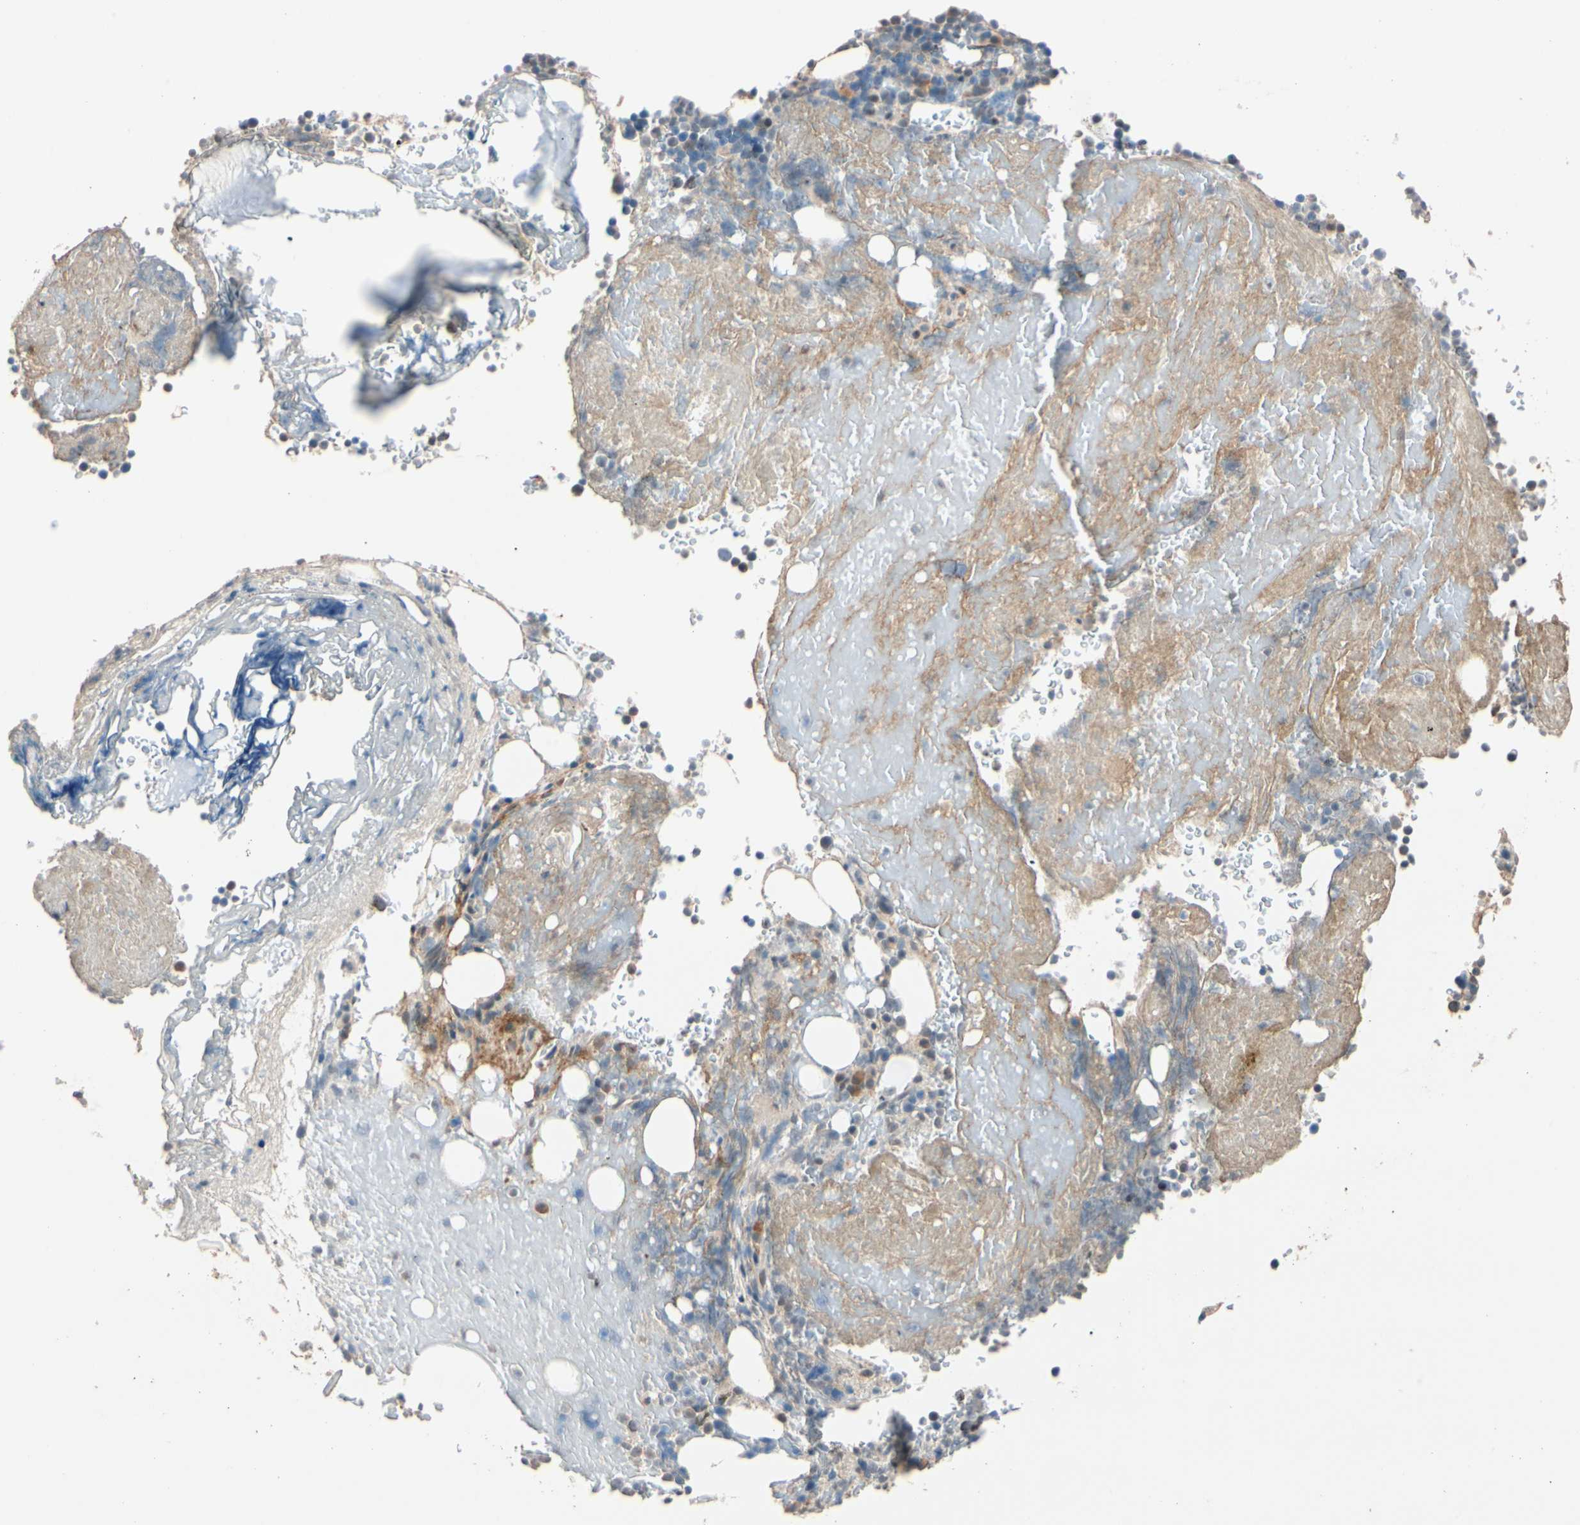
{"staining": {"intensity": "weak", "quantity": "<25%", "location": "cytoplasmic/membranous"}, "tissue": "bone marrow", "cell_type": "Hematopoietic cells", "image_type": "normal", "snomed": [{"axis": "morphology", "description": "Normal tissue, NOS"}, {"axis": "topography", "description": "Bone marrow"}], "caption": "This is a photomicrograph of immunohistochemistry staining of unremarkable bone marrow, which shows no staining in hematopoietic cells. (DAB IHC with hematoxylin counter stain).", "gene": "ACSL5", "patient": {"sex": "female", "age": 73}}